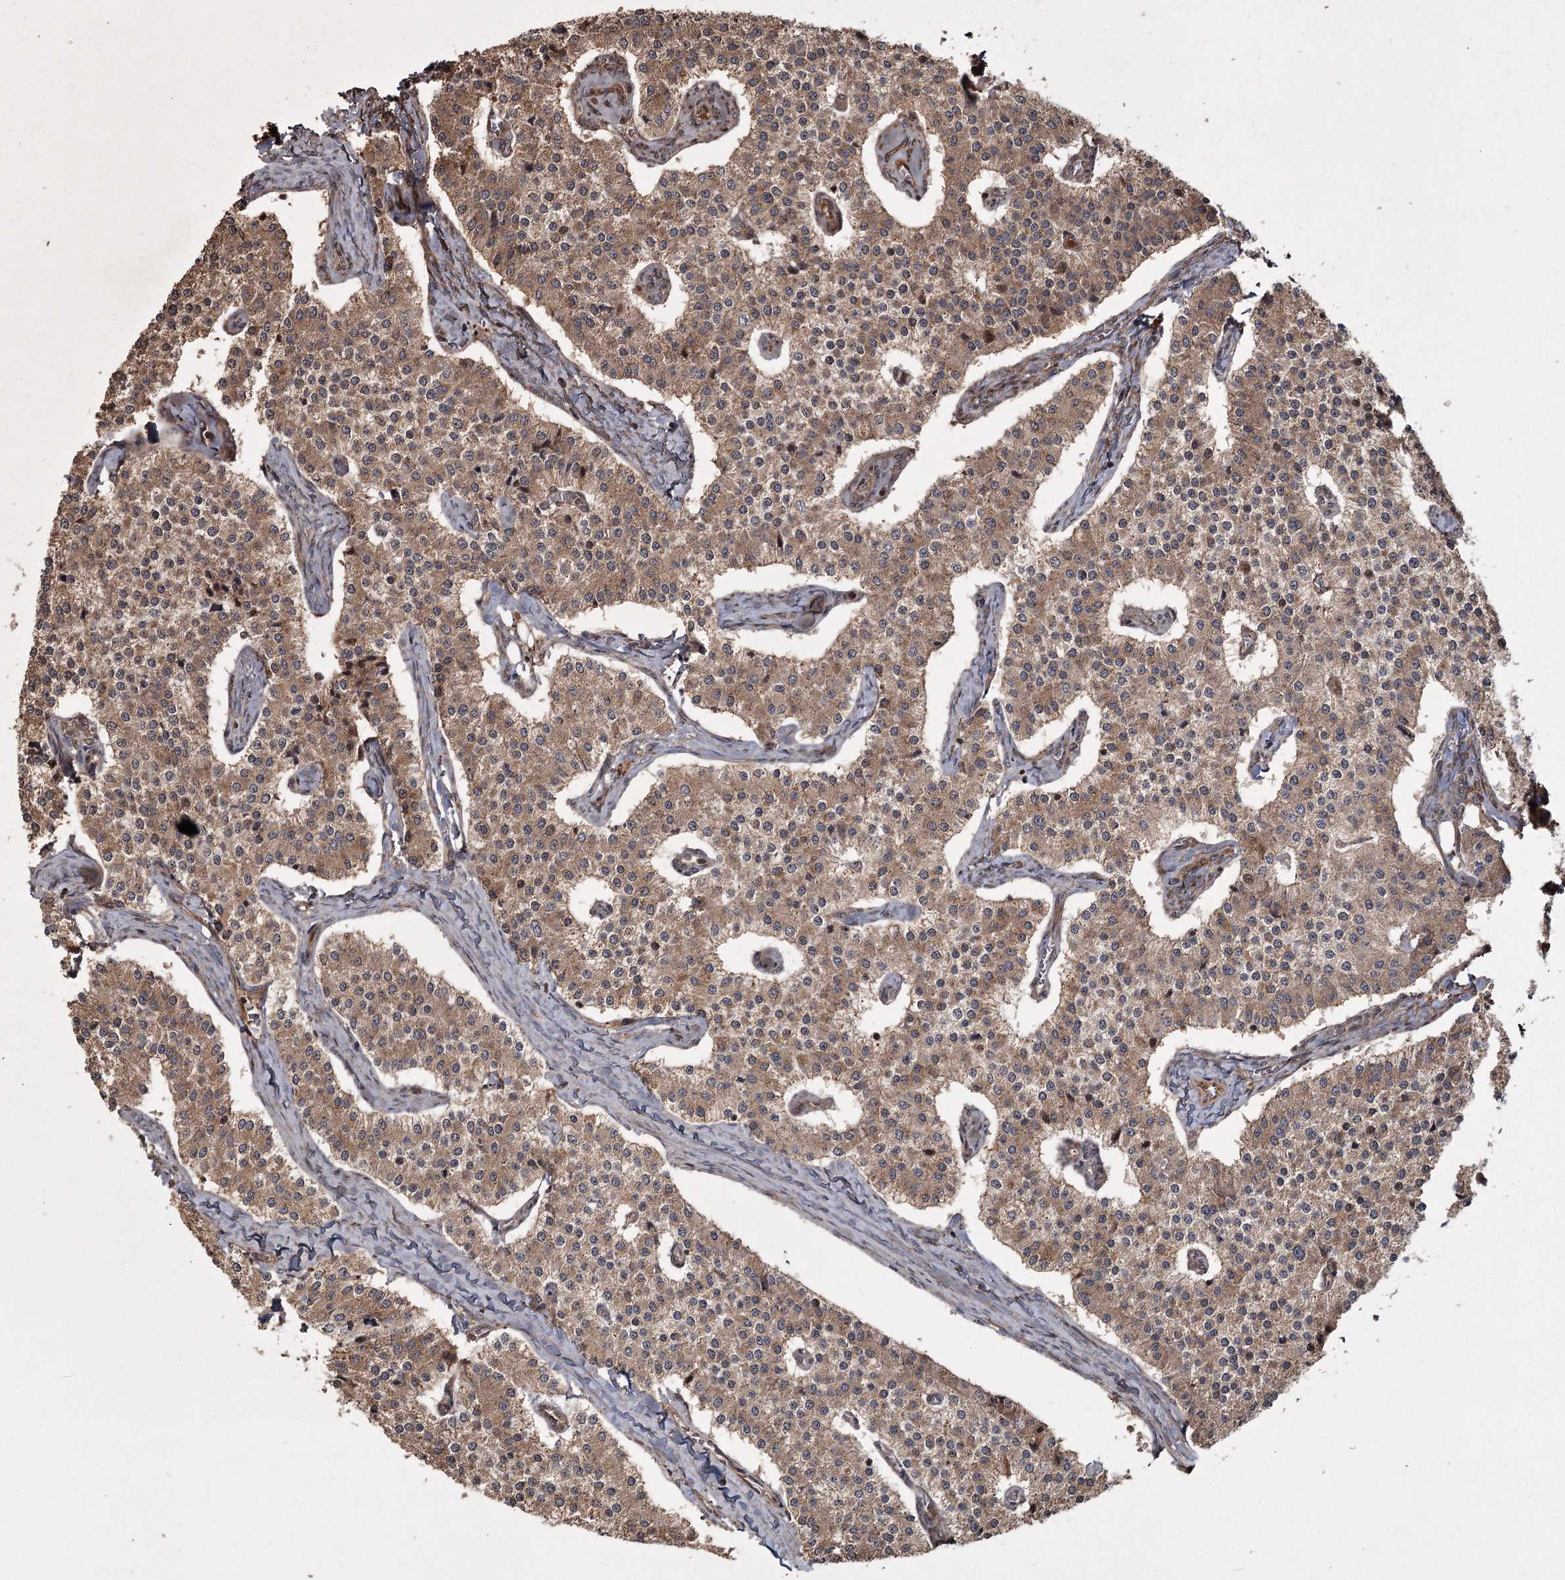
{"staining": {"intensity": "moderate", "quantity": ">75%", "location": "cytoplasmic/membranous"}, "tissue": "carcinoid", "cell_type": "Tumor cells", "image_type": "cancer", "snomed": [{"axis": "morphology", "description": "Carcinoid, malignant, NOS"}, {"axis": "topography", "description": "Colon"}], "caption": "Approximately >75% of tumor cells in human carcinoid (malignant) exhibit moderate cytoplasmic/membranous protein positivity as visualized by brown immunohistochemical staining.", "gene": "RPAP3", "patient": {"sex": "female", "age": 52}}